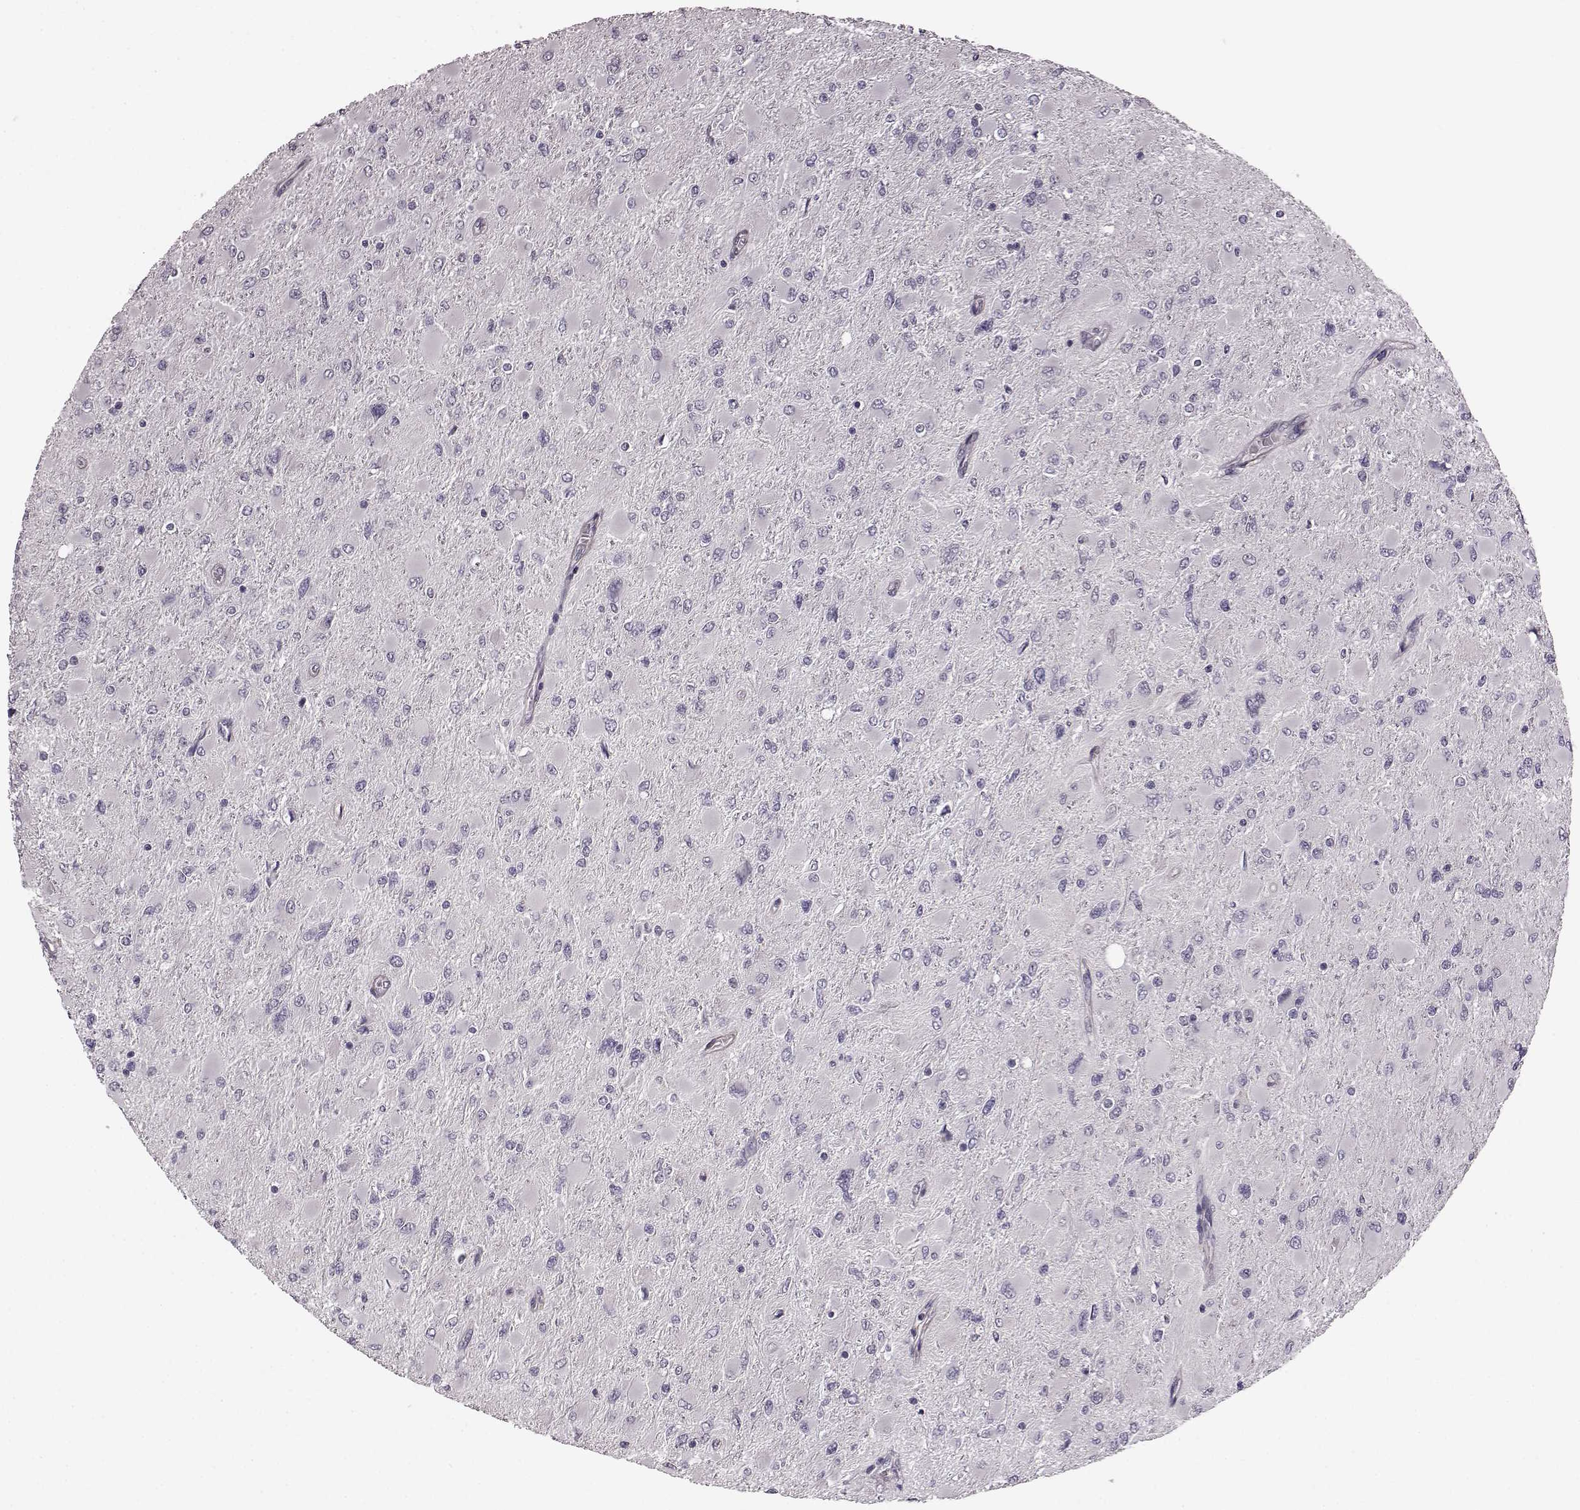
{"staining": {"intensity": "negative", "quantity": "none", "location": "none"}, "tissue": "glioma", "cell_type": "Tumor cells", "image_type": "cancer", "snomed": [{"axis": "morphology", "description": "Glioma, malignant, High grade"}, {"axis": "topography", "description": "Cerebral cortex"}], "caption": "Tumor cells are negative for brown protein staining in malignant glioma (high-grade). (IHC, brightfield microscopy, high magnification).", "gene": "GRK1", "patient": {"sex": "female", "age": 36}}